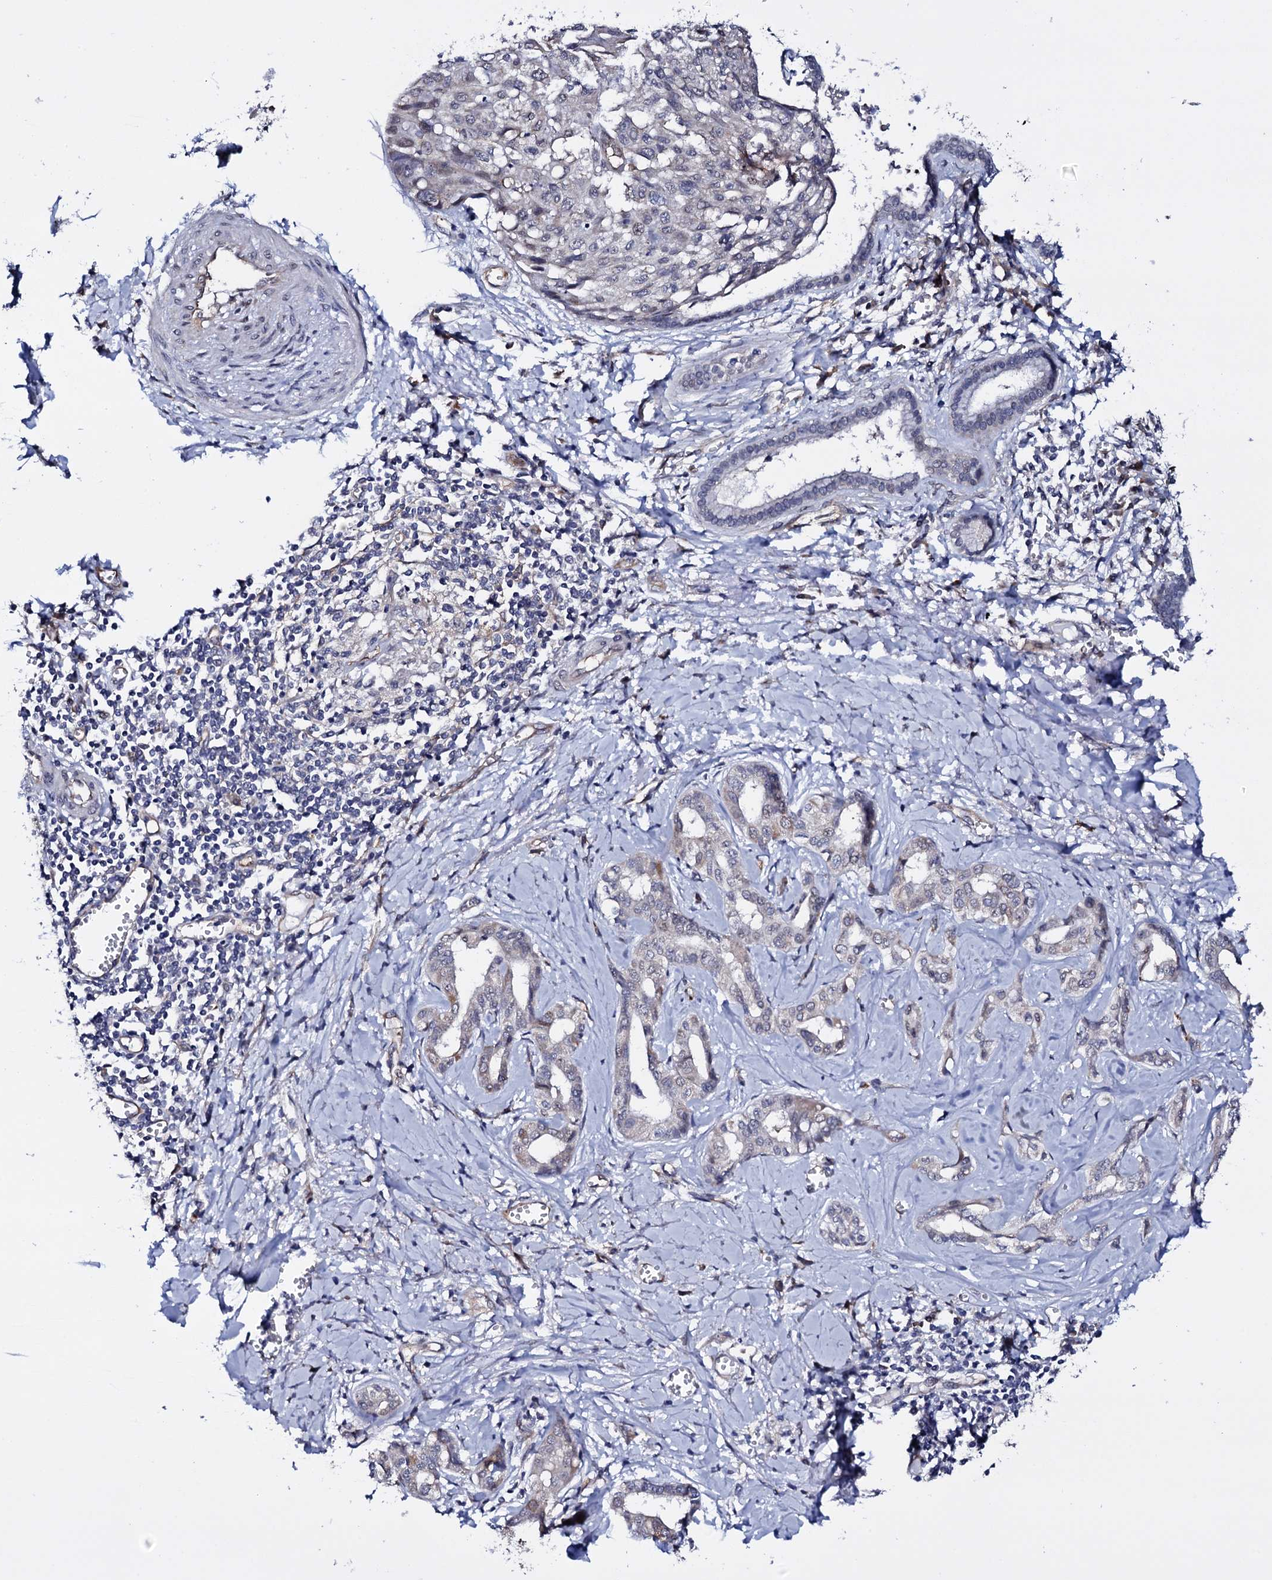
{"staining": {"intensity": "negative", "quantity": "none", "location": "none"}, "tissue": "liver cancer", "cell_type": "Tumor cells", "image_type": "cancer", "snomed": [{"axis": "morphology", "description": "Cholangiocarcinoma"}, {"axis": "topography", "description": "Liver"}], "caption": "This is an IHC photomicrograph of human liver cancer (cholangiocarcinoma). There is no staining in tumor cells.", "gene": "GAREM1", "patient": {"sex": "female", "age": 77}}